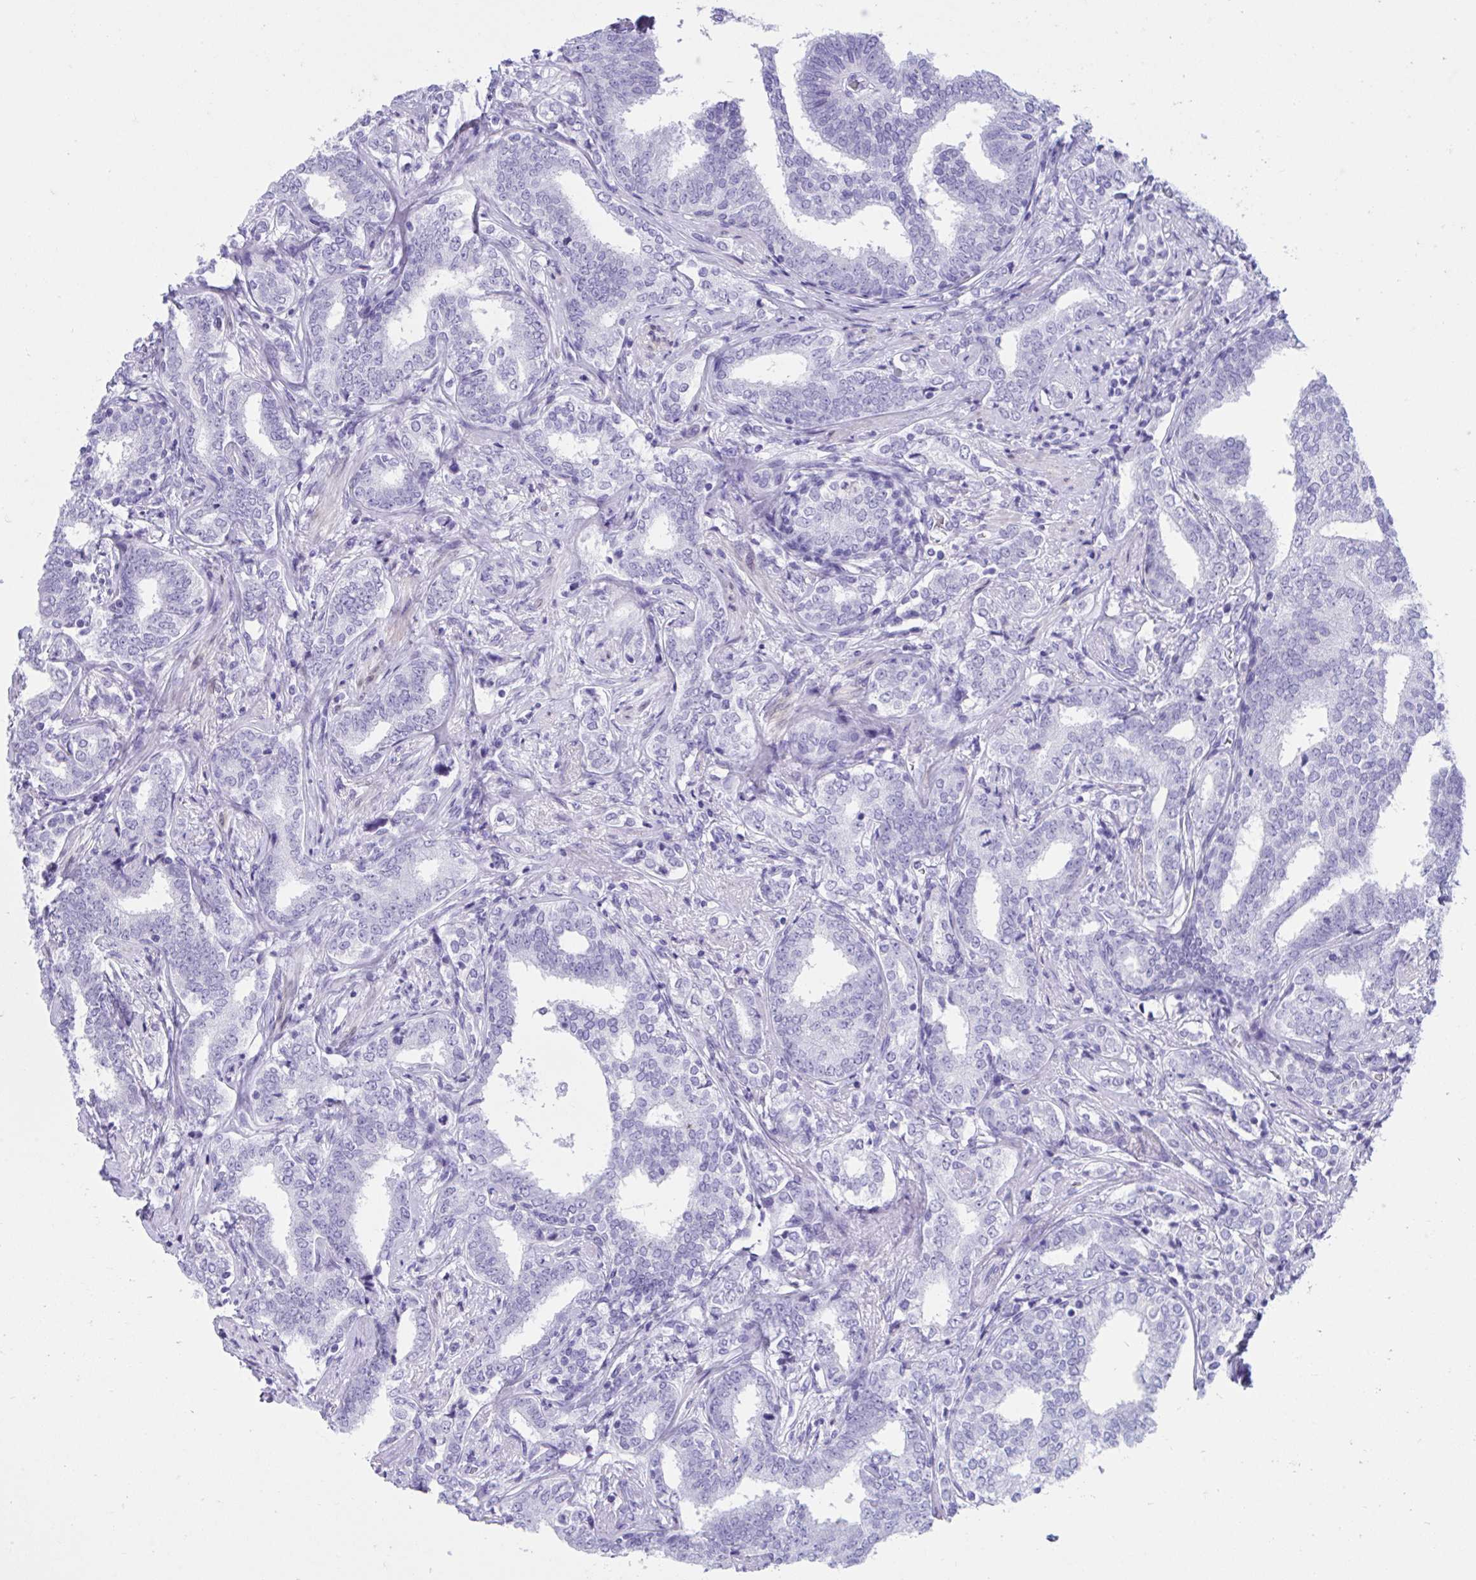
{"staining": {"intensity": "negative", "quantity": "none", "location": "none"}, "tissue": "prostate cancer", "cell_type": "Tumor cells", "image_type": "cancer", "snomed": [{"axis": "morphology", "description": "Adenocarcinoma, High grade"}, {"axis": "topography", "description": "Prostate"}], "caption": "A photomicrograph of human prostate cancer (high-grade adenocarcinoma) is negative for staining in tumor cells.", "gene": "TMEM35A", "patient": {"sex": "male", "age": 72}}